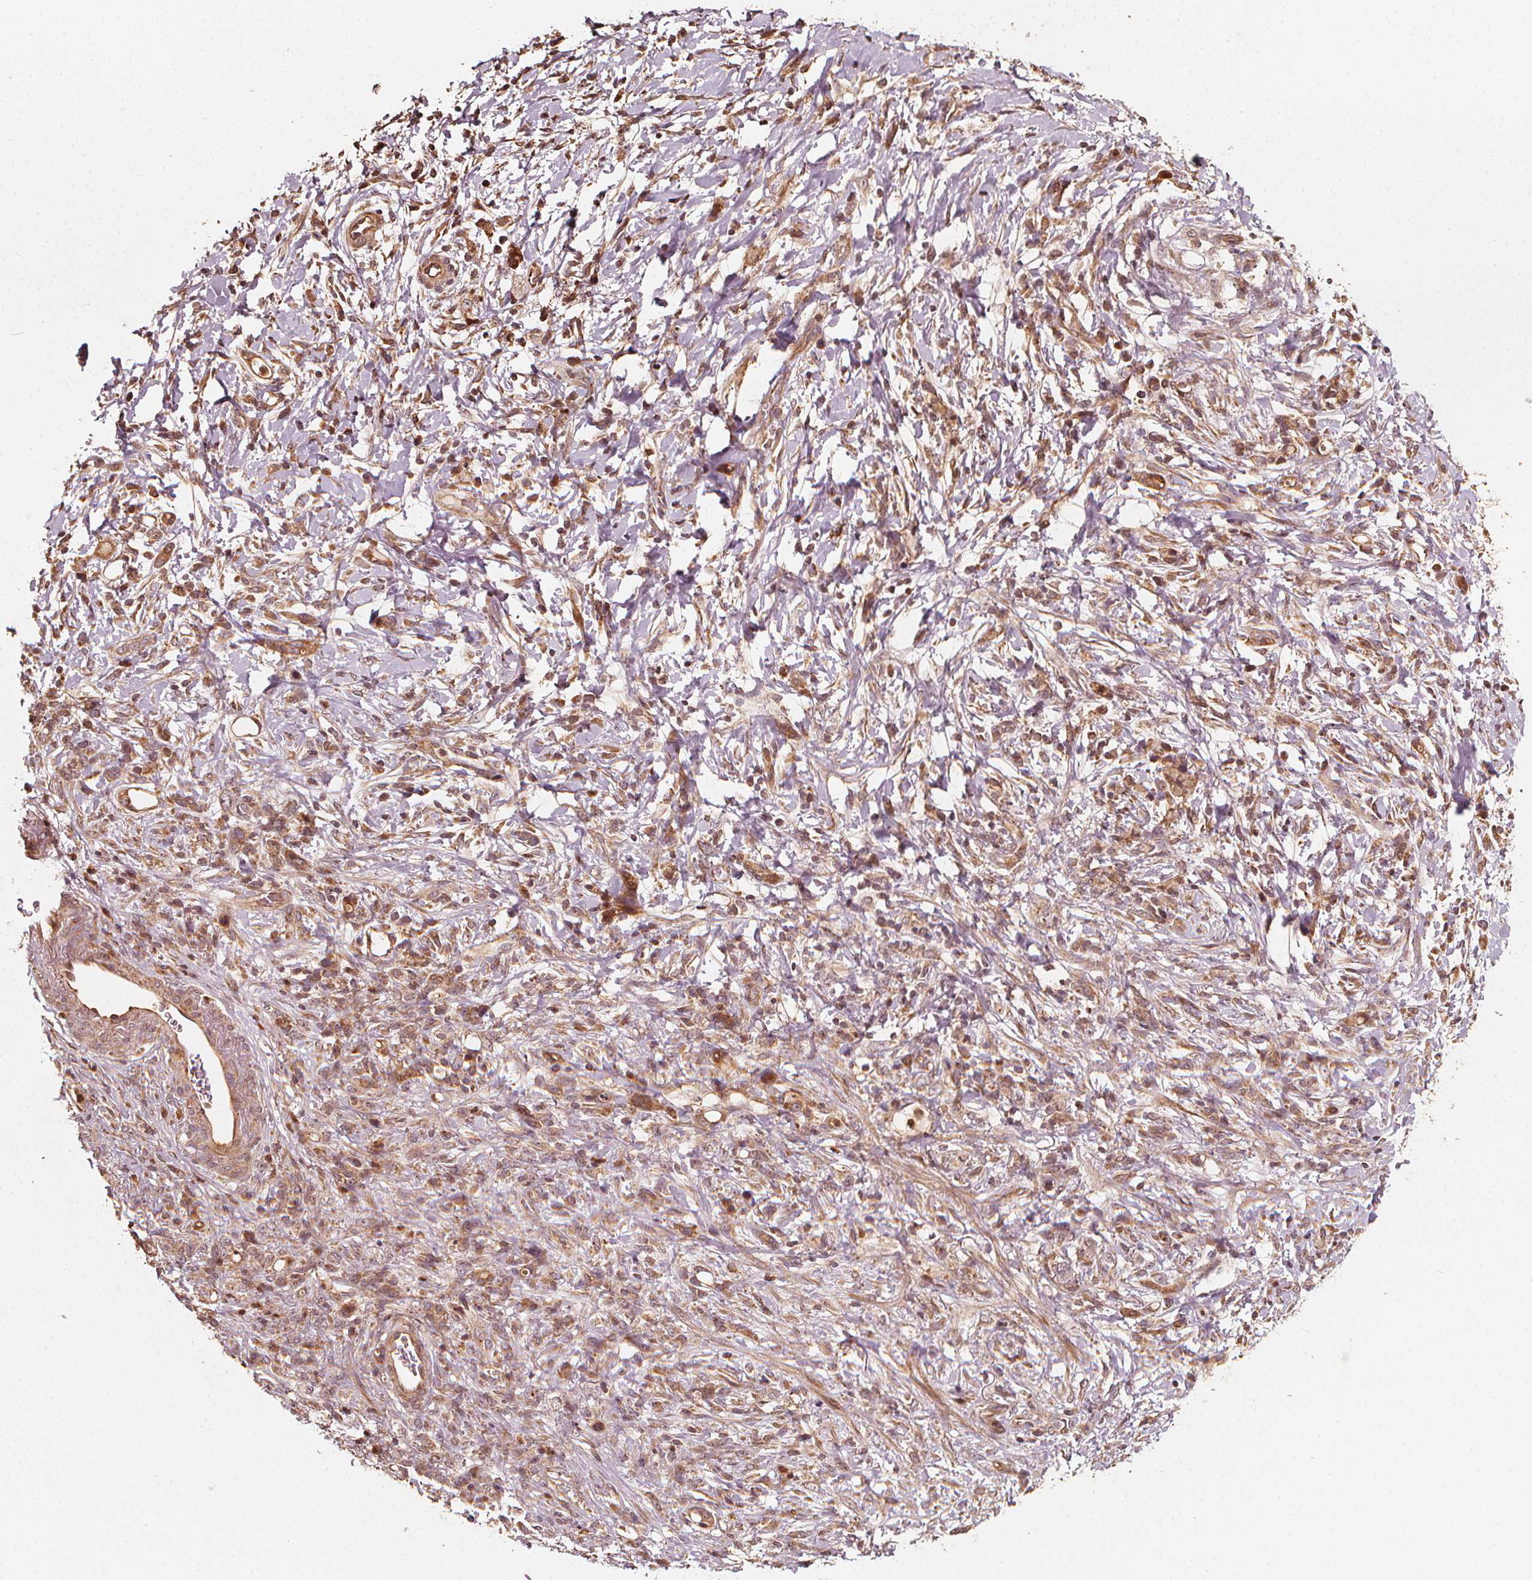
{"staining": {"intensity": "weak", "quantity": ">75%", "location": "cytoplasmic/membranous"}, "tissue": "stomach cancer", "cell_type": "Tumor cells", "image_type": "cancer", "snomed": [{"axis": "morphology", "description": "Adenocarcinoma, NOS"}, {"axis": "topography", "description": "Stomach"}], "caption": "Immunohistochemical staining of human stomach adenocarcinoma shows weak cytoplasmic/membranous protein expression in approximately >75% of tumor cells.", "gene": "NPC1", "patient": {"sex": "female", "age": 84}}